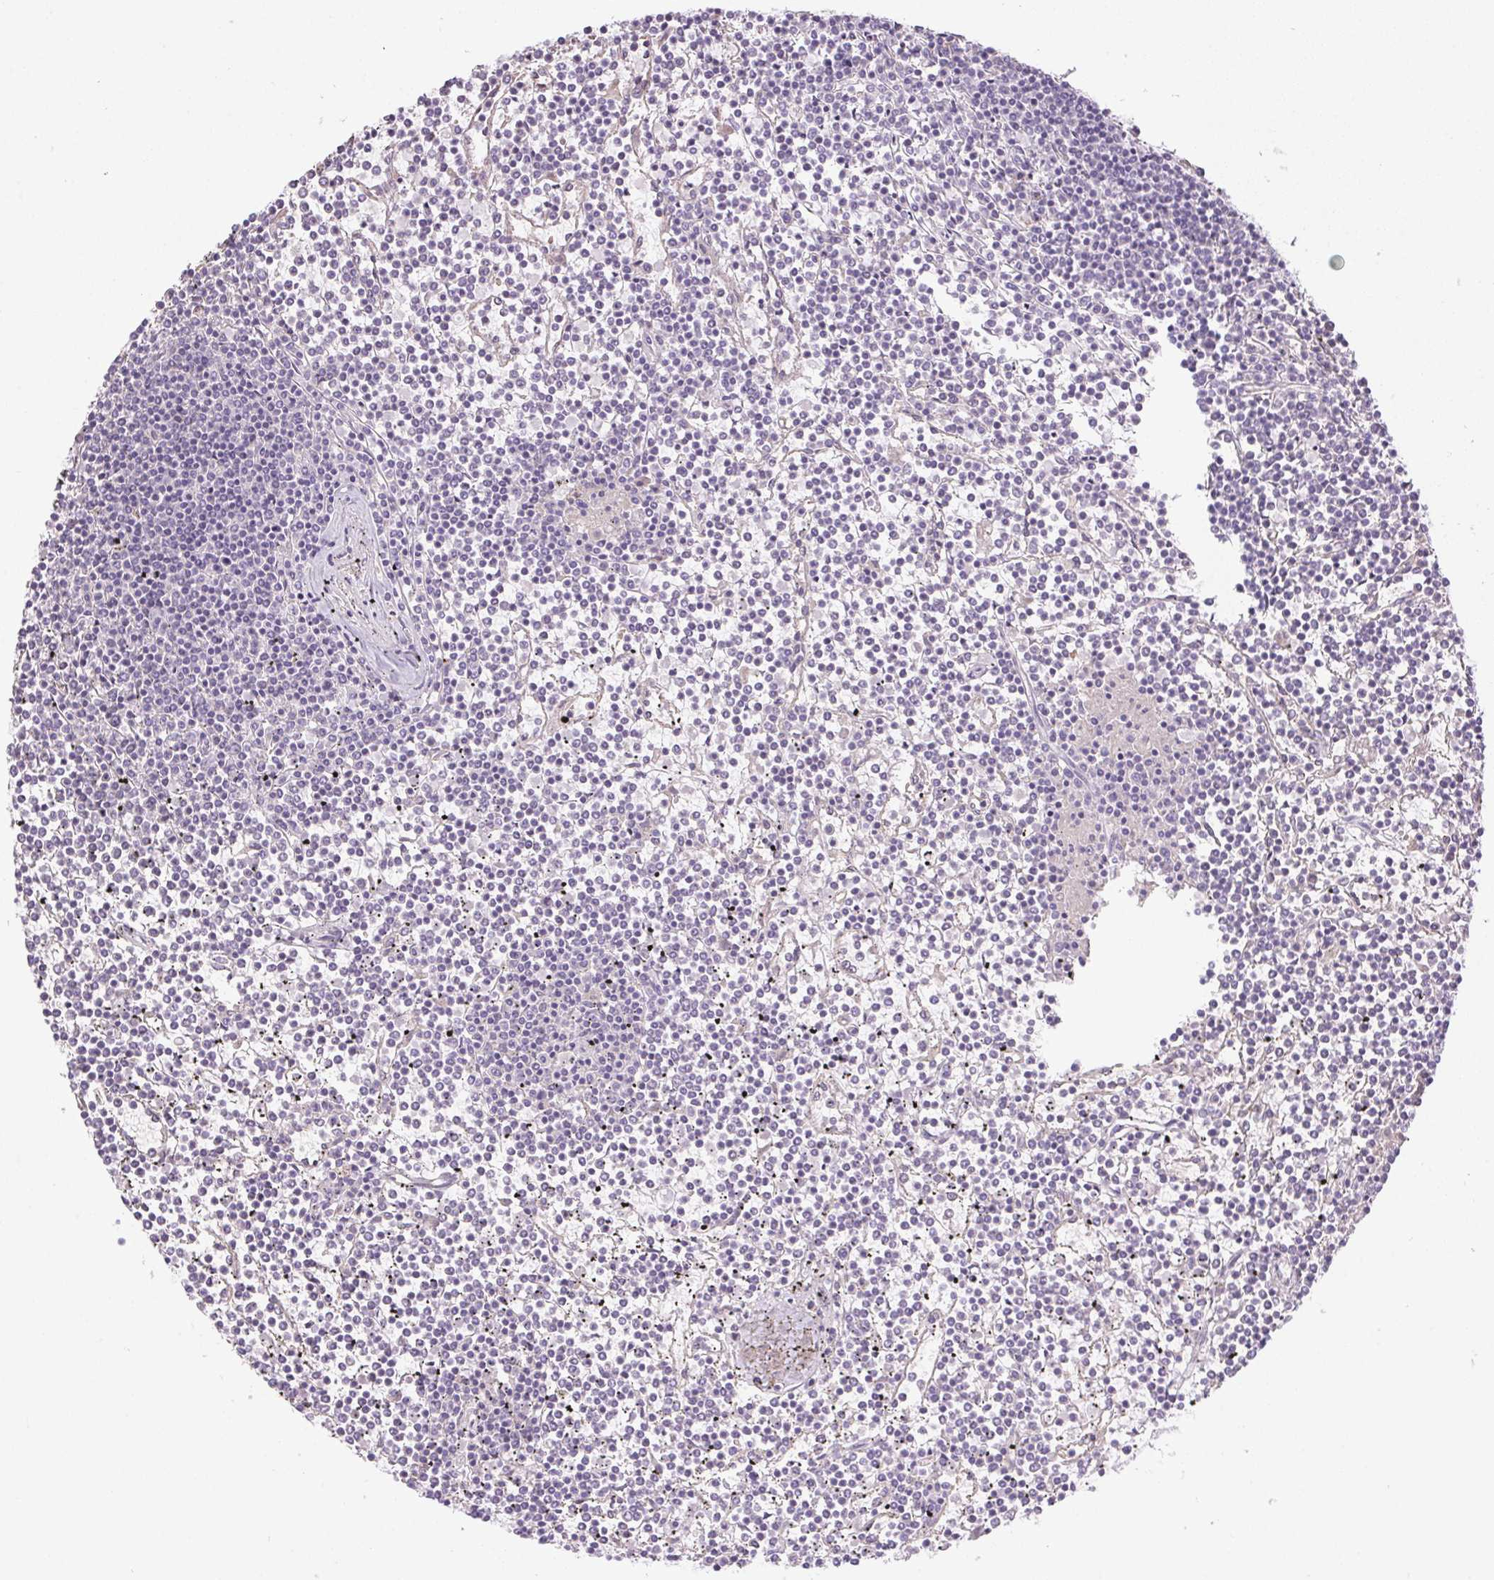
{"staining": {"intensity": "negative", "quantity": "none", "location": "none"}, "tissue": "lymphoma", "cell_type": "Tumor cells", "image_type": "cancer", "snomed": [{"axis": "morphology", "description": "Malignant lymphoma, non-Hodgkin's type, Low grade"}, {"axis": "topography", "description": "Spleen"}], "caption": "Lymphoma was stained to show a protein in brown. There is no significant positivity in tumor cells. (Brightfield microscopy of DAB (3,3'-diaminobenzidine) immunohistochemistry (IHC) at high magnification).", "gene": "CTCFL", "patient": {"sex": "female", "age": 19}}